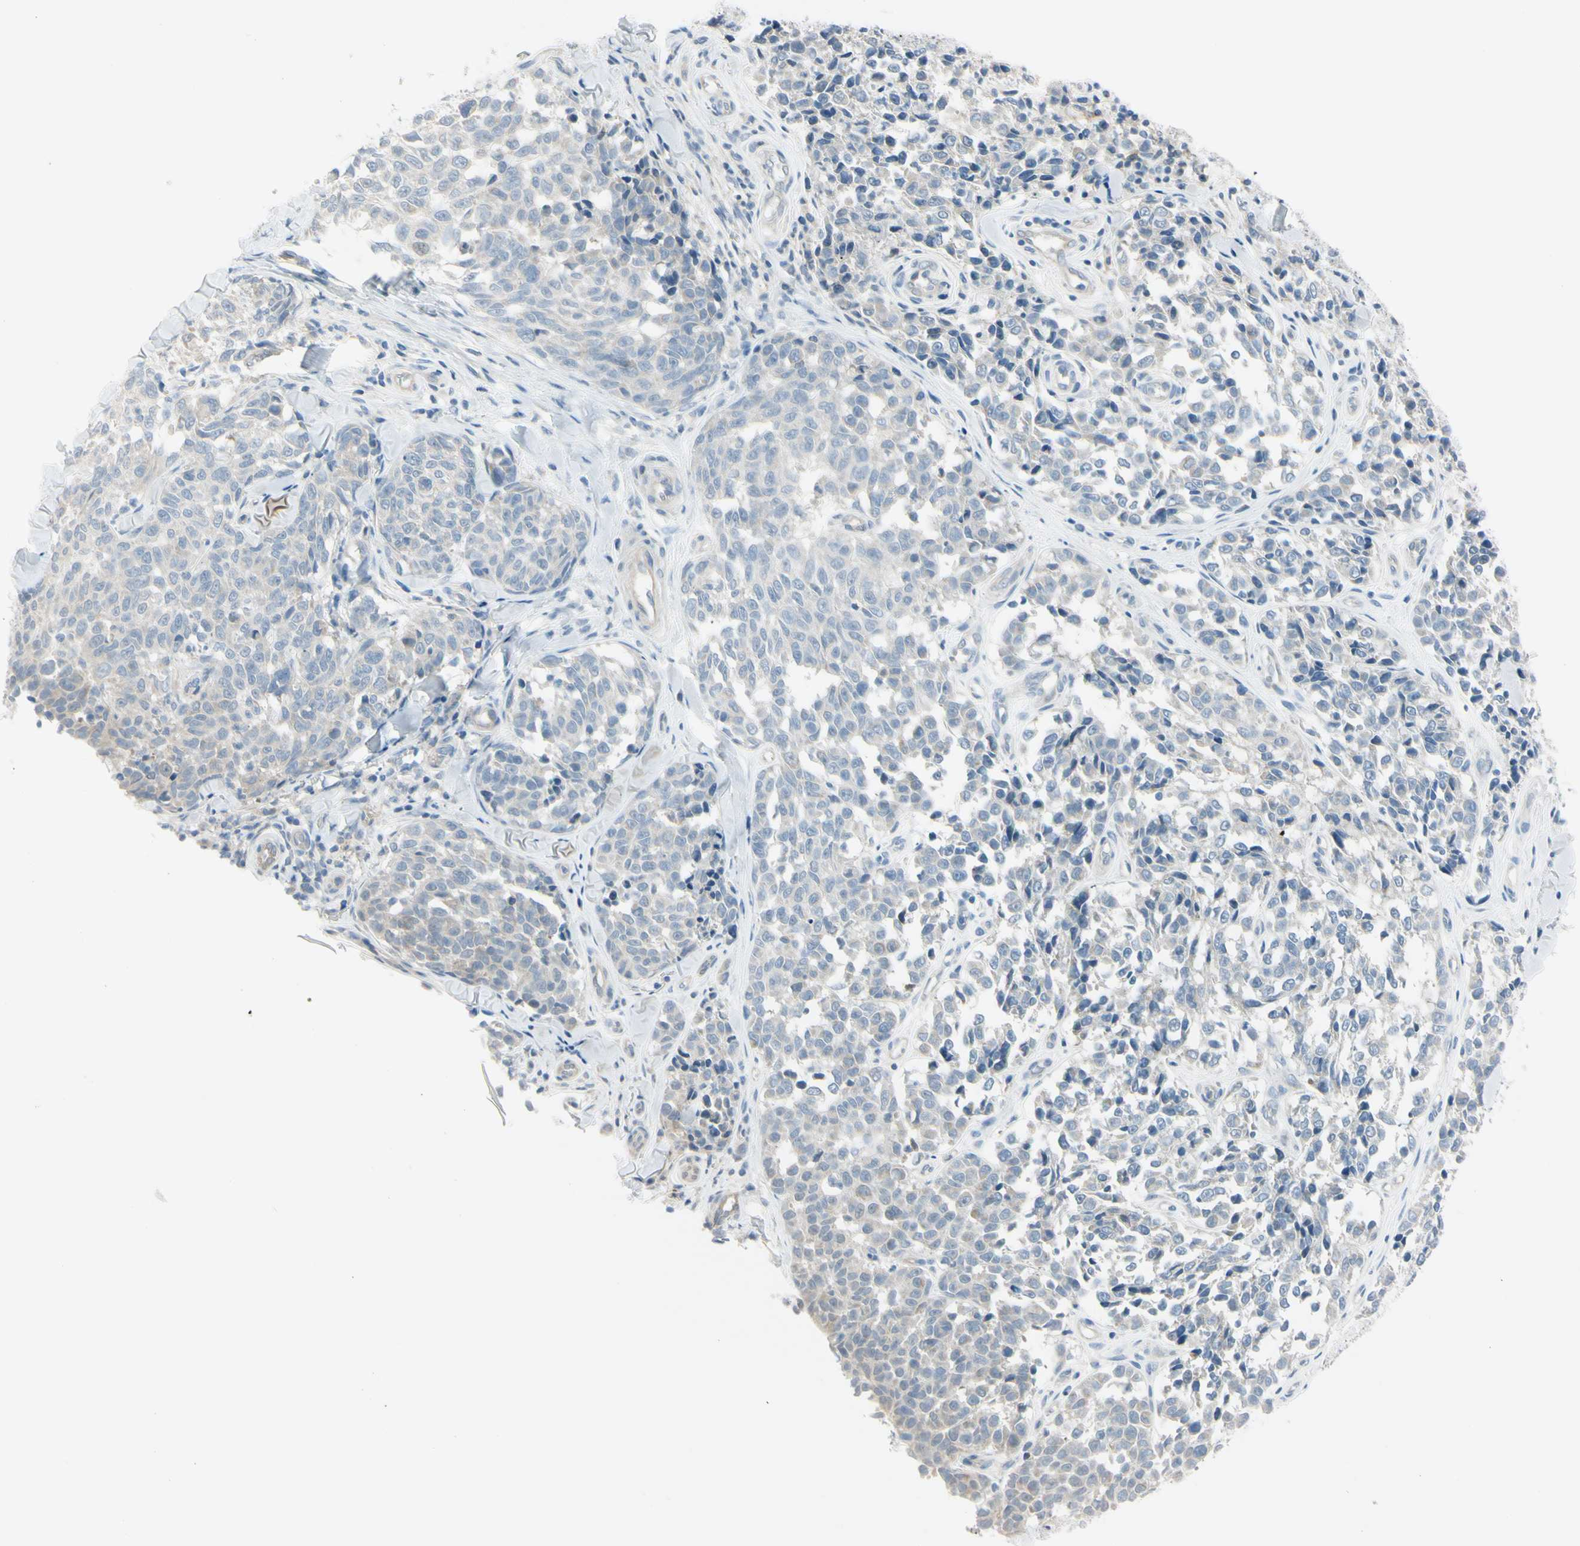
{"staining": {"intensity": "weak", "quantity": "<25%", "location": "cytoplasmic/membranous"}, "tissue": "melanoma", "cell_type": "Tumor cells", "image_type": "cancer", "snomed": [{"axis": "morphology", "description": "Malignant melanoma, NOS"}, {"axis": "topography", "description": "Skin"}], "caption": "There is no significant staining in tumor cells of malignant melanoma.", "gene": "ASB9", "patient": {"sex": "female", "age": 64}}